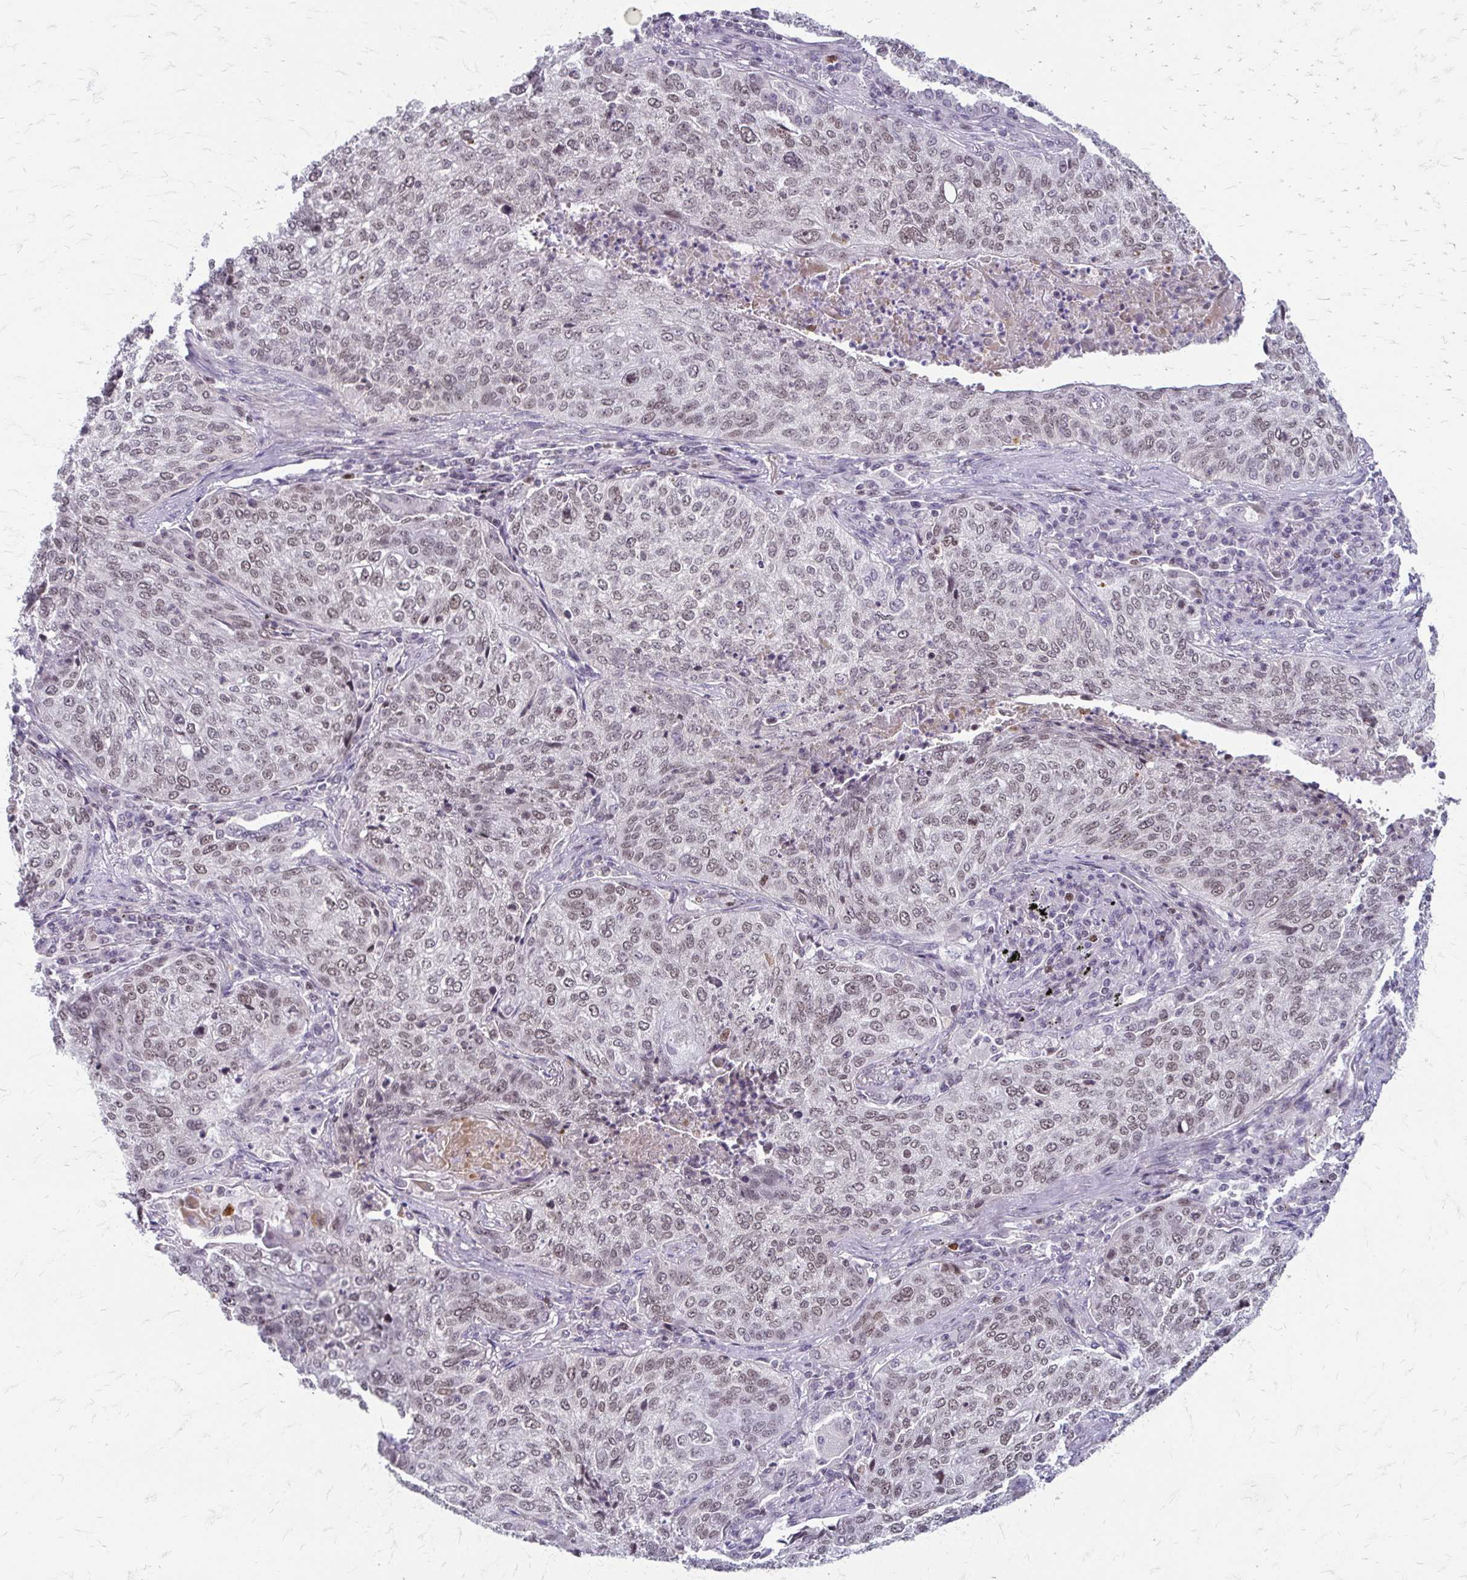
{"staining": {"intensity": "weak", "quantity": ">75%", "location": "nuclear"}, "tissue": "lung cancer", "cell_type": "Tumor cells", "image_type": "cancer", "snomed": [{"axis": "morphology", "description": "Squamous cell carcinoma, NOS"}, {"axis": "topography", "description": "Lung"}], "caption": "An image of lung cancer (squamous cell carcinoma) stained for a protein reveals weak nuclear brown staining in tumor cells. (DAB IHC, brown staining for protein, blue staining for nuclei).", "gene": "EED", "patient": {"sex": "male", "age": 63}}